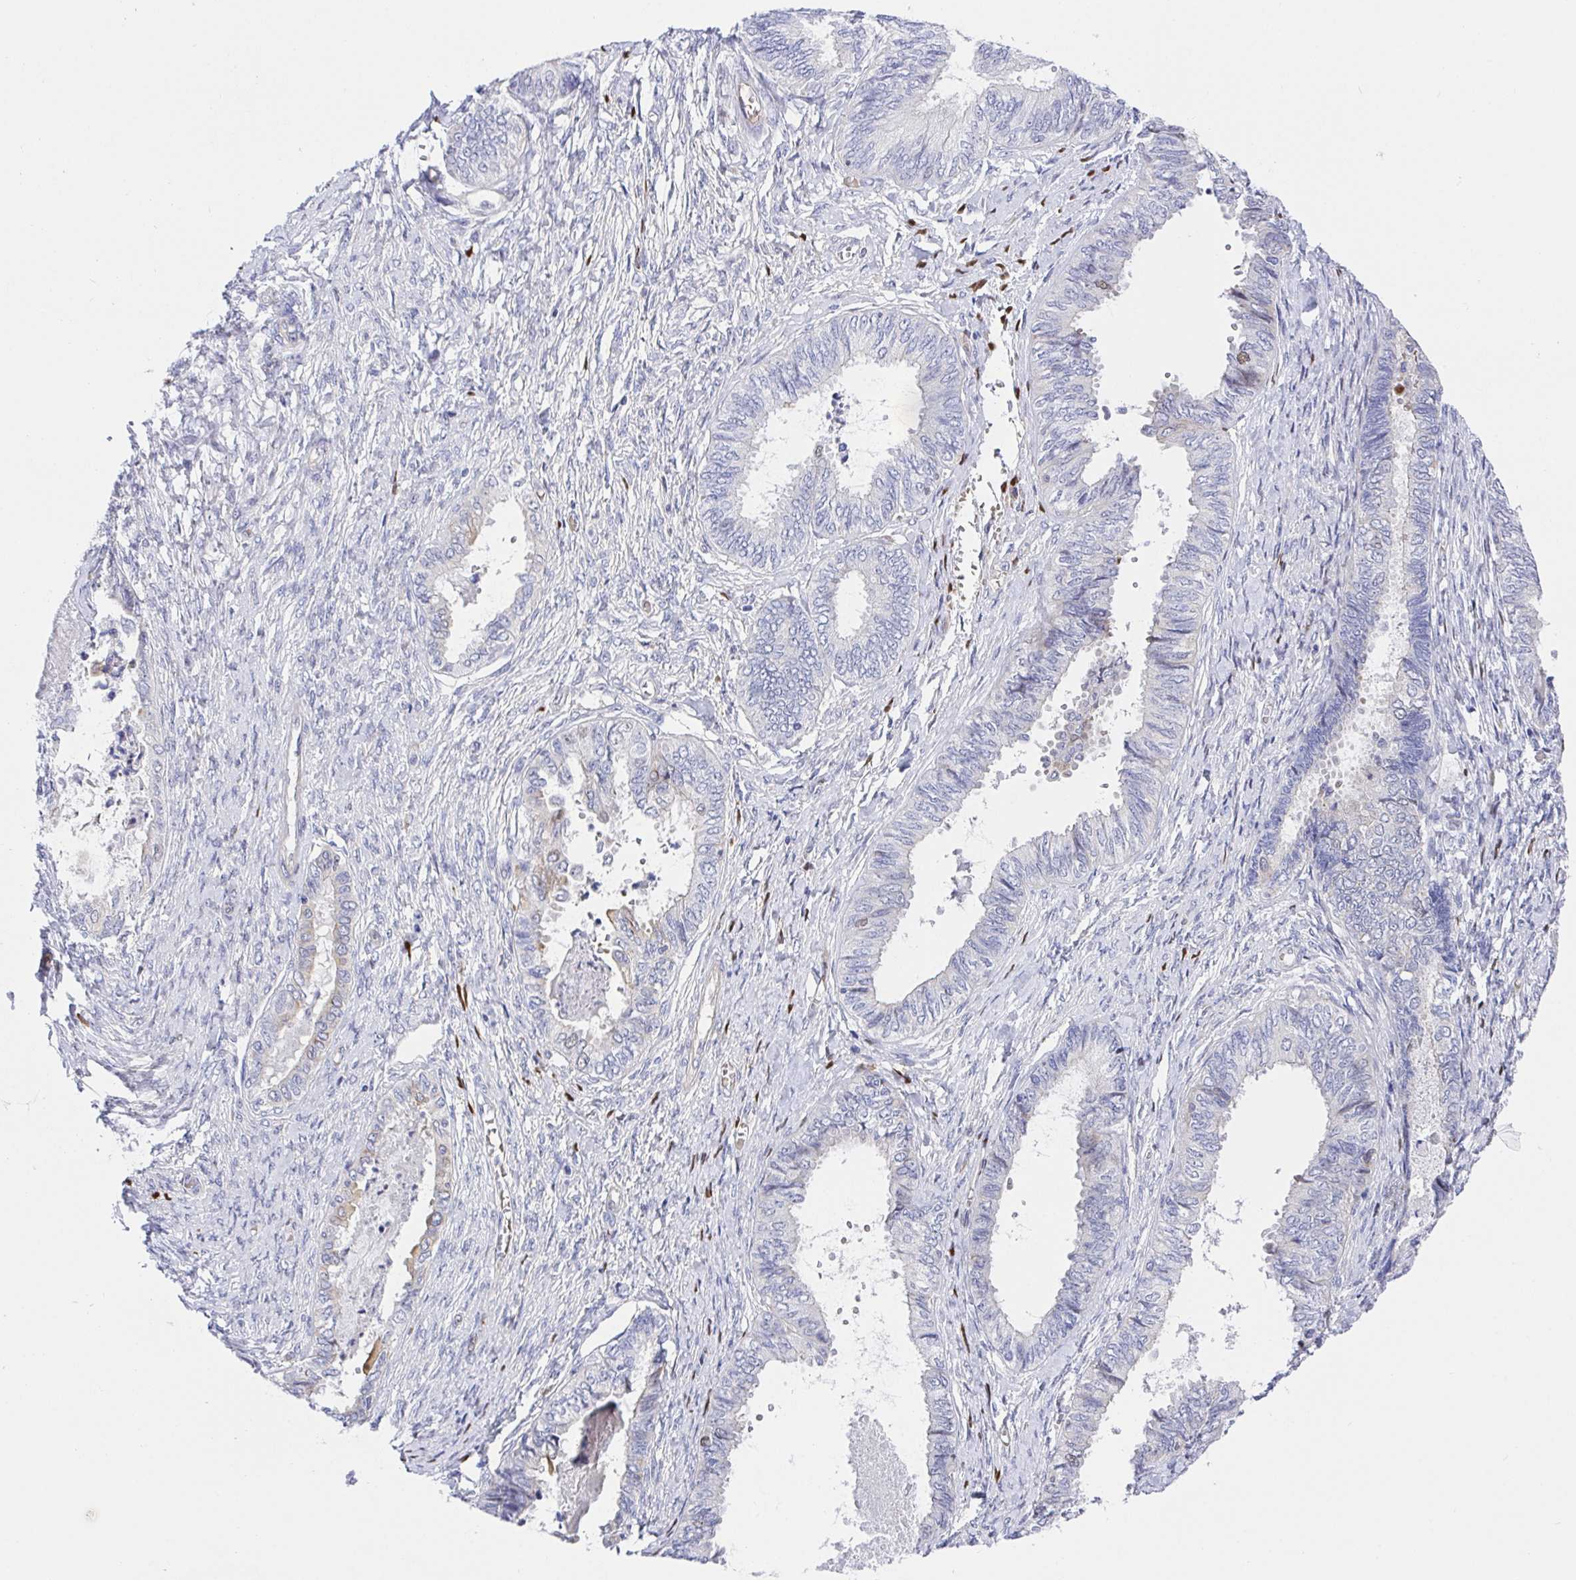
{"staining": {"intensity": "negative", "quantity": "none", "location": "none"}, "tissue": "ovarian cancer", "cell_type": "Tumor cells", "image_type": "cancer", "snomed": [{"axis": "morphology", "description": "Carcinoma, endometroid"}, {"axis": "topography", "description": "Ovary"}], "caption": "Tumor cells show no significant staining in ovarian cancer (endometroid carcinoma).", "gene": "TIMELESS", "patient": {"sex": "female", "age": 70}}